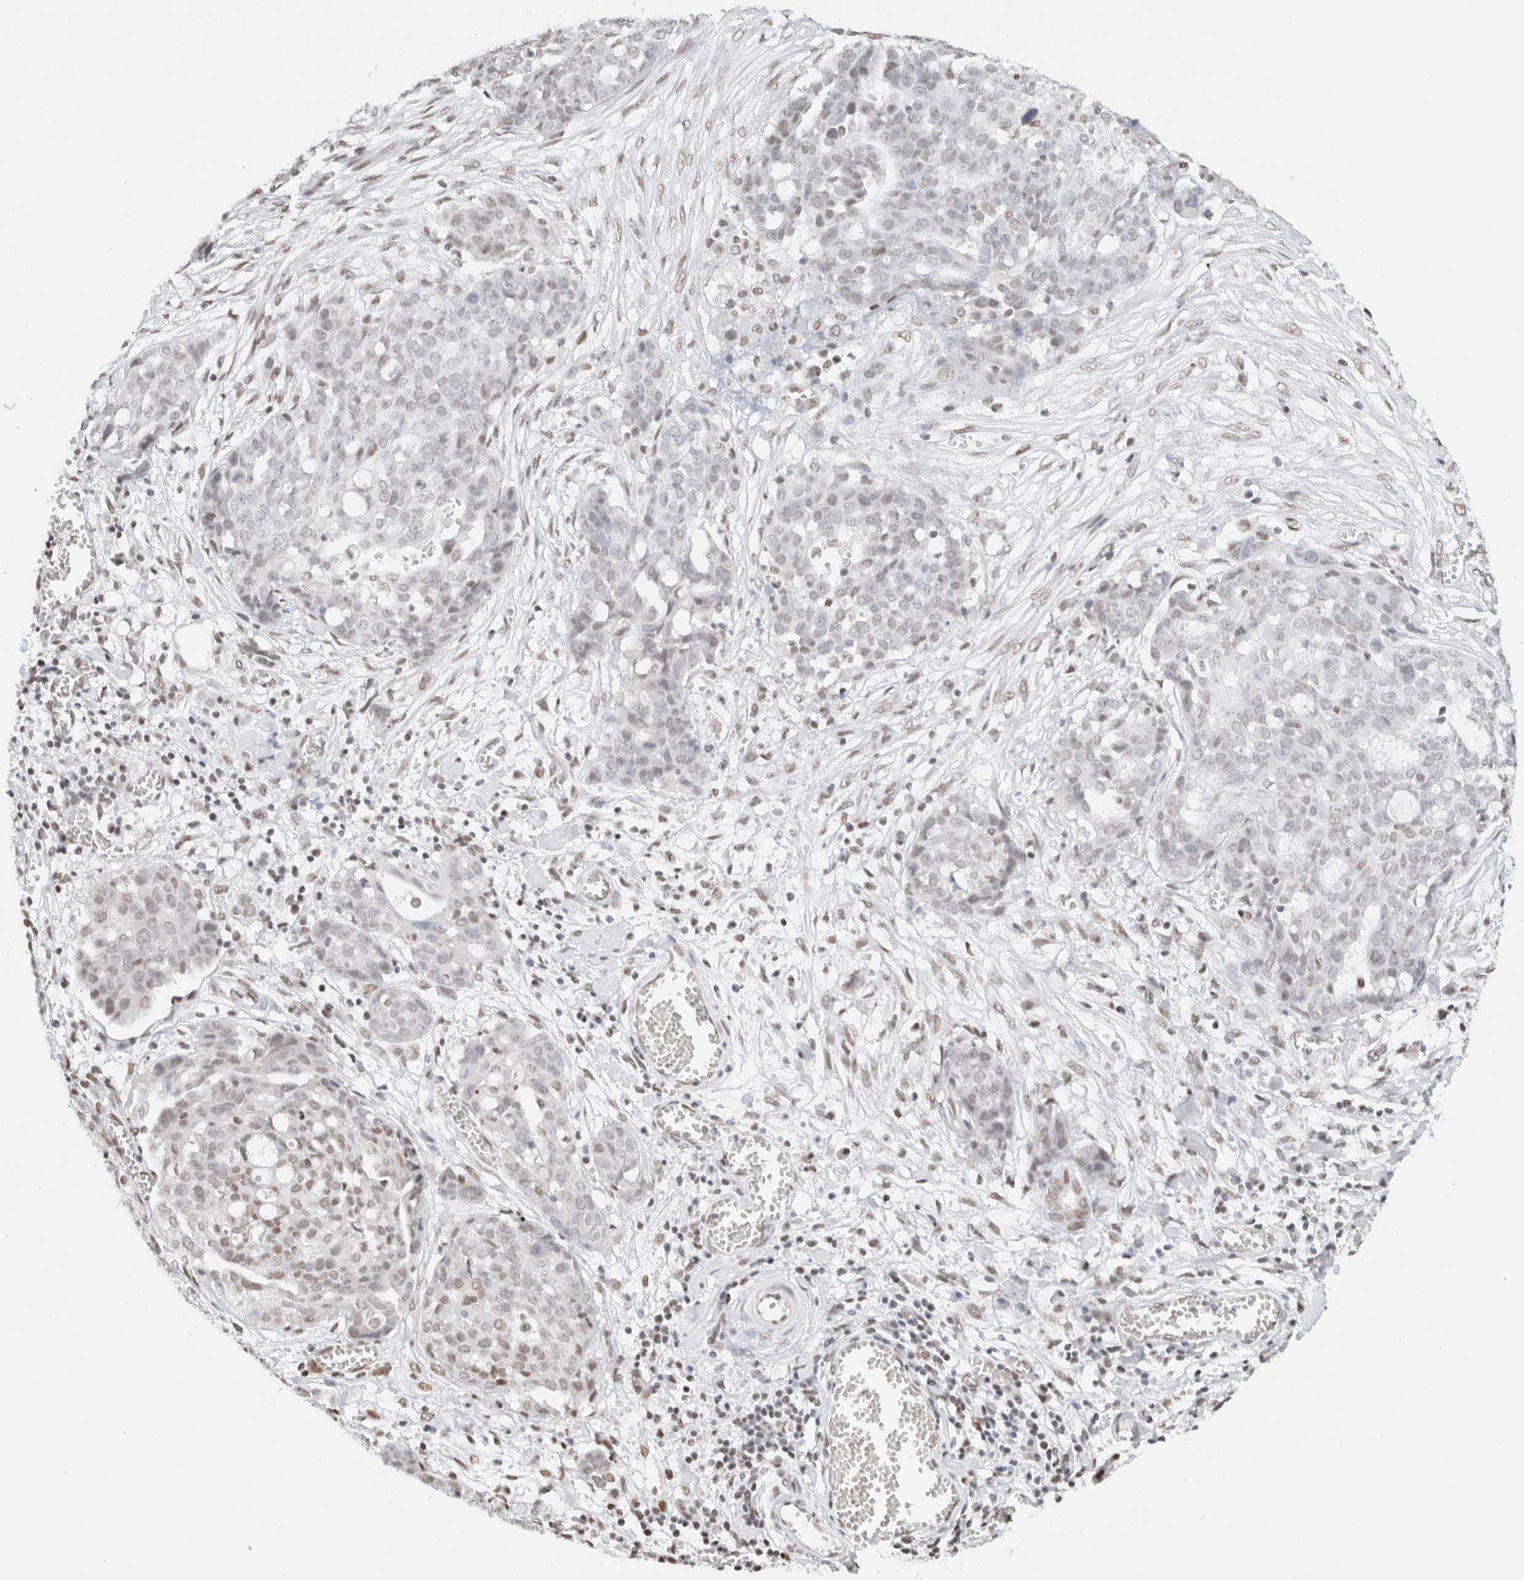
{"staining": {"intensity": "weak", "quantity": "<25%", "location": "nuclear"}, "tissue": "ovarian cancer", "cell_type": "Tumor cells", "image_type": "cancer", "snomed": [{"axis": "morphology", "description": "Cystadenocarcinoma, serous, NOS"}, {"axis": "topography", "description": "Soft tissue"}, {"axis": "topography", "description": "Ovary"}], "caption": "Immunohistochemical staining of serous cystadenocarcinoma (ovarian) exhibits no significant positivity in tumor cells.", "gene": "SUPT3H", "patient": {"sex": "female", "age": 57}}